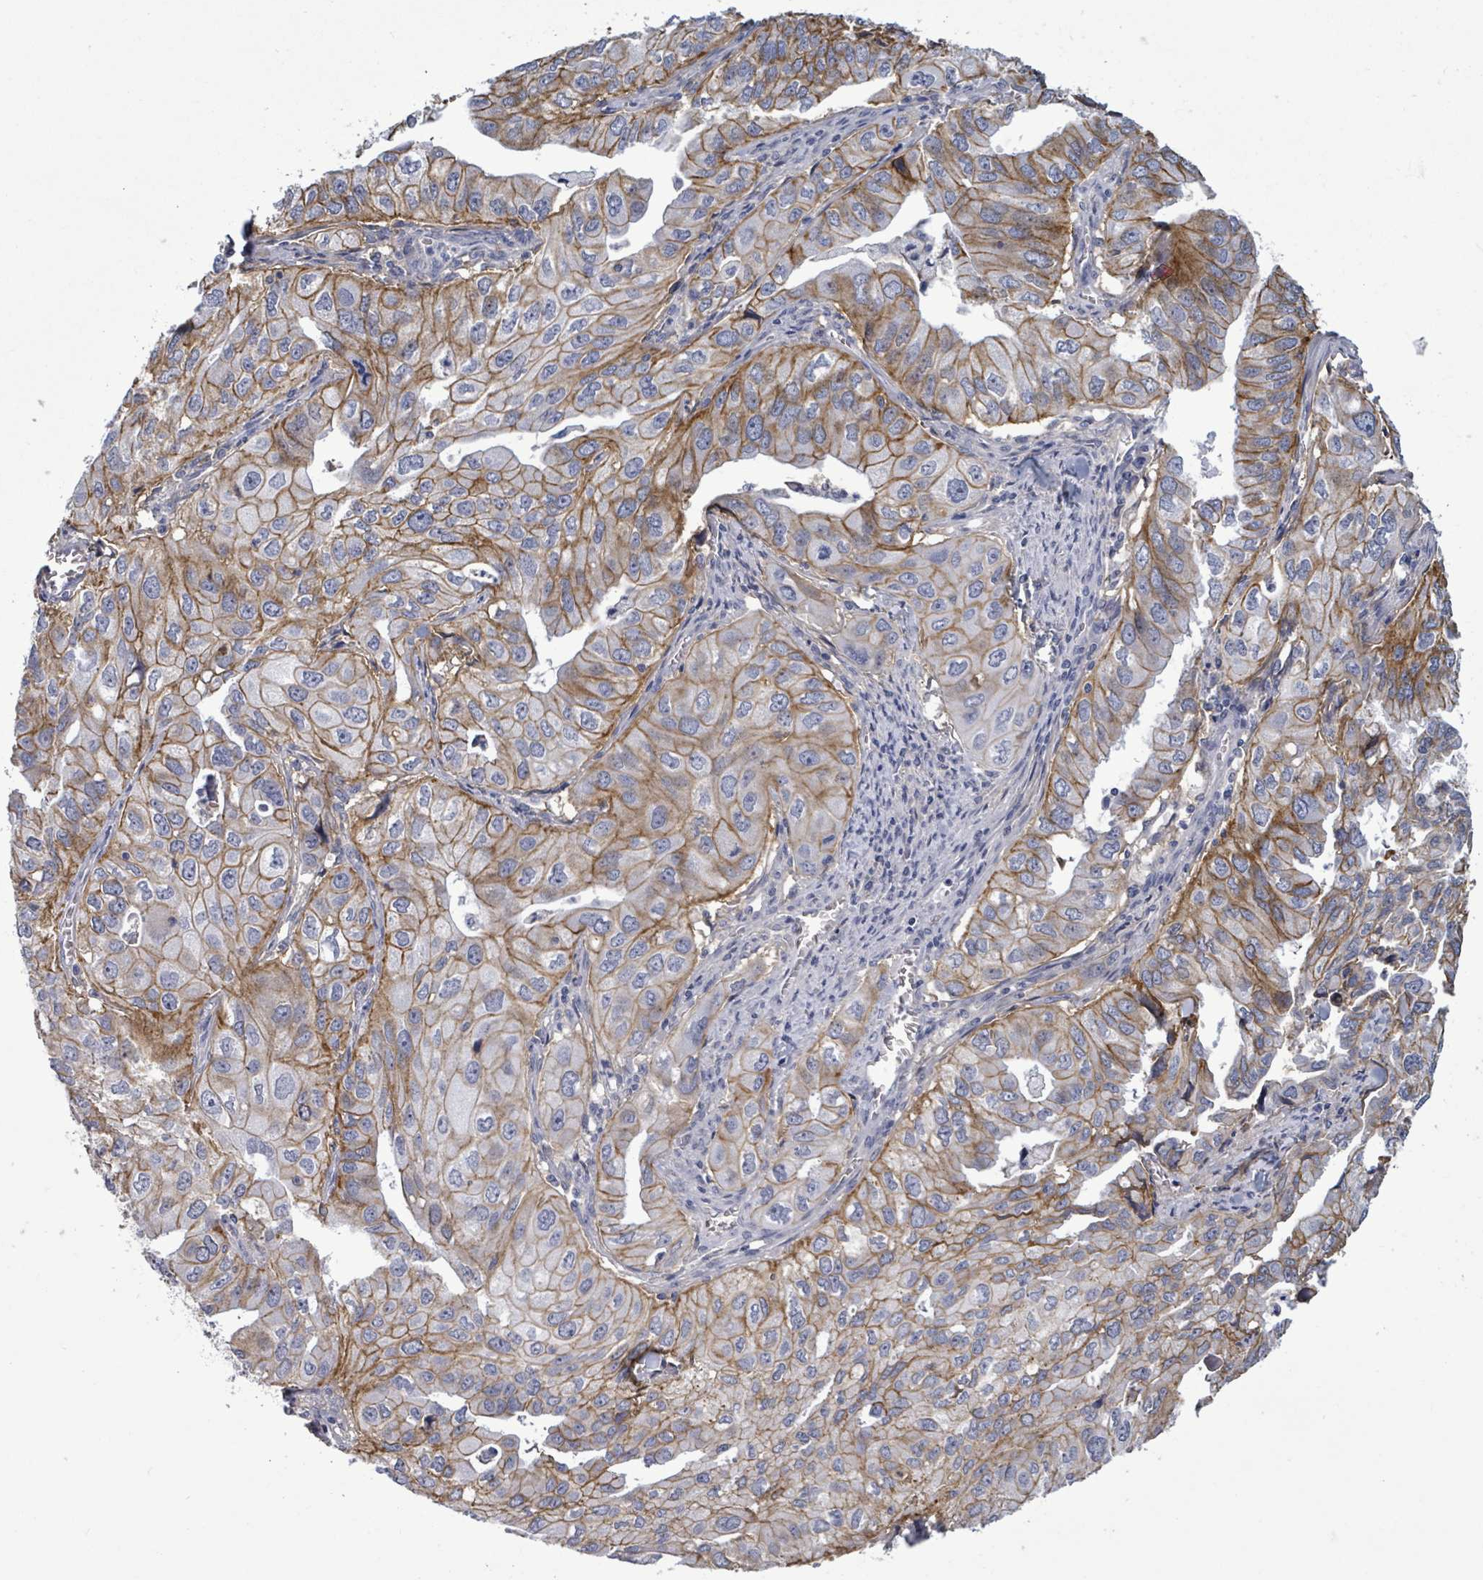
{"staining": {"intensity": "moderate", "quantity": ">75%", "location": "cytoplasmic/membranous"}, "tissue": "lung cancer", "cell_type": "Tumor cells", "image_type": "cancer", "snomed": [{"axis": "morphology", "description": "Adenocarcinoma, NOS"}, {"axis": "topography", "description": "Lung"}], "caption": "The image displays staining of lung cancer, revealing moderate cytoplasmic/membranous protein positivity (brown color) within tumor cells.", "gene": "BSG", "patient": {"sex": "male", "age": 48}}